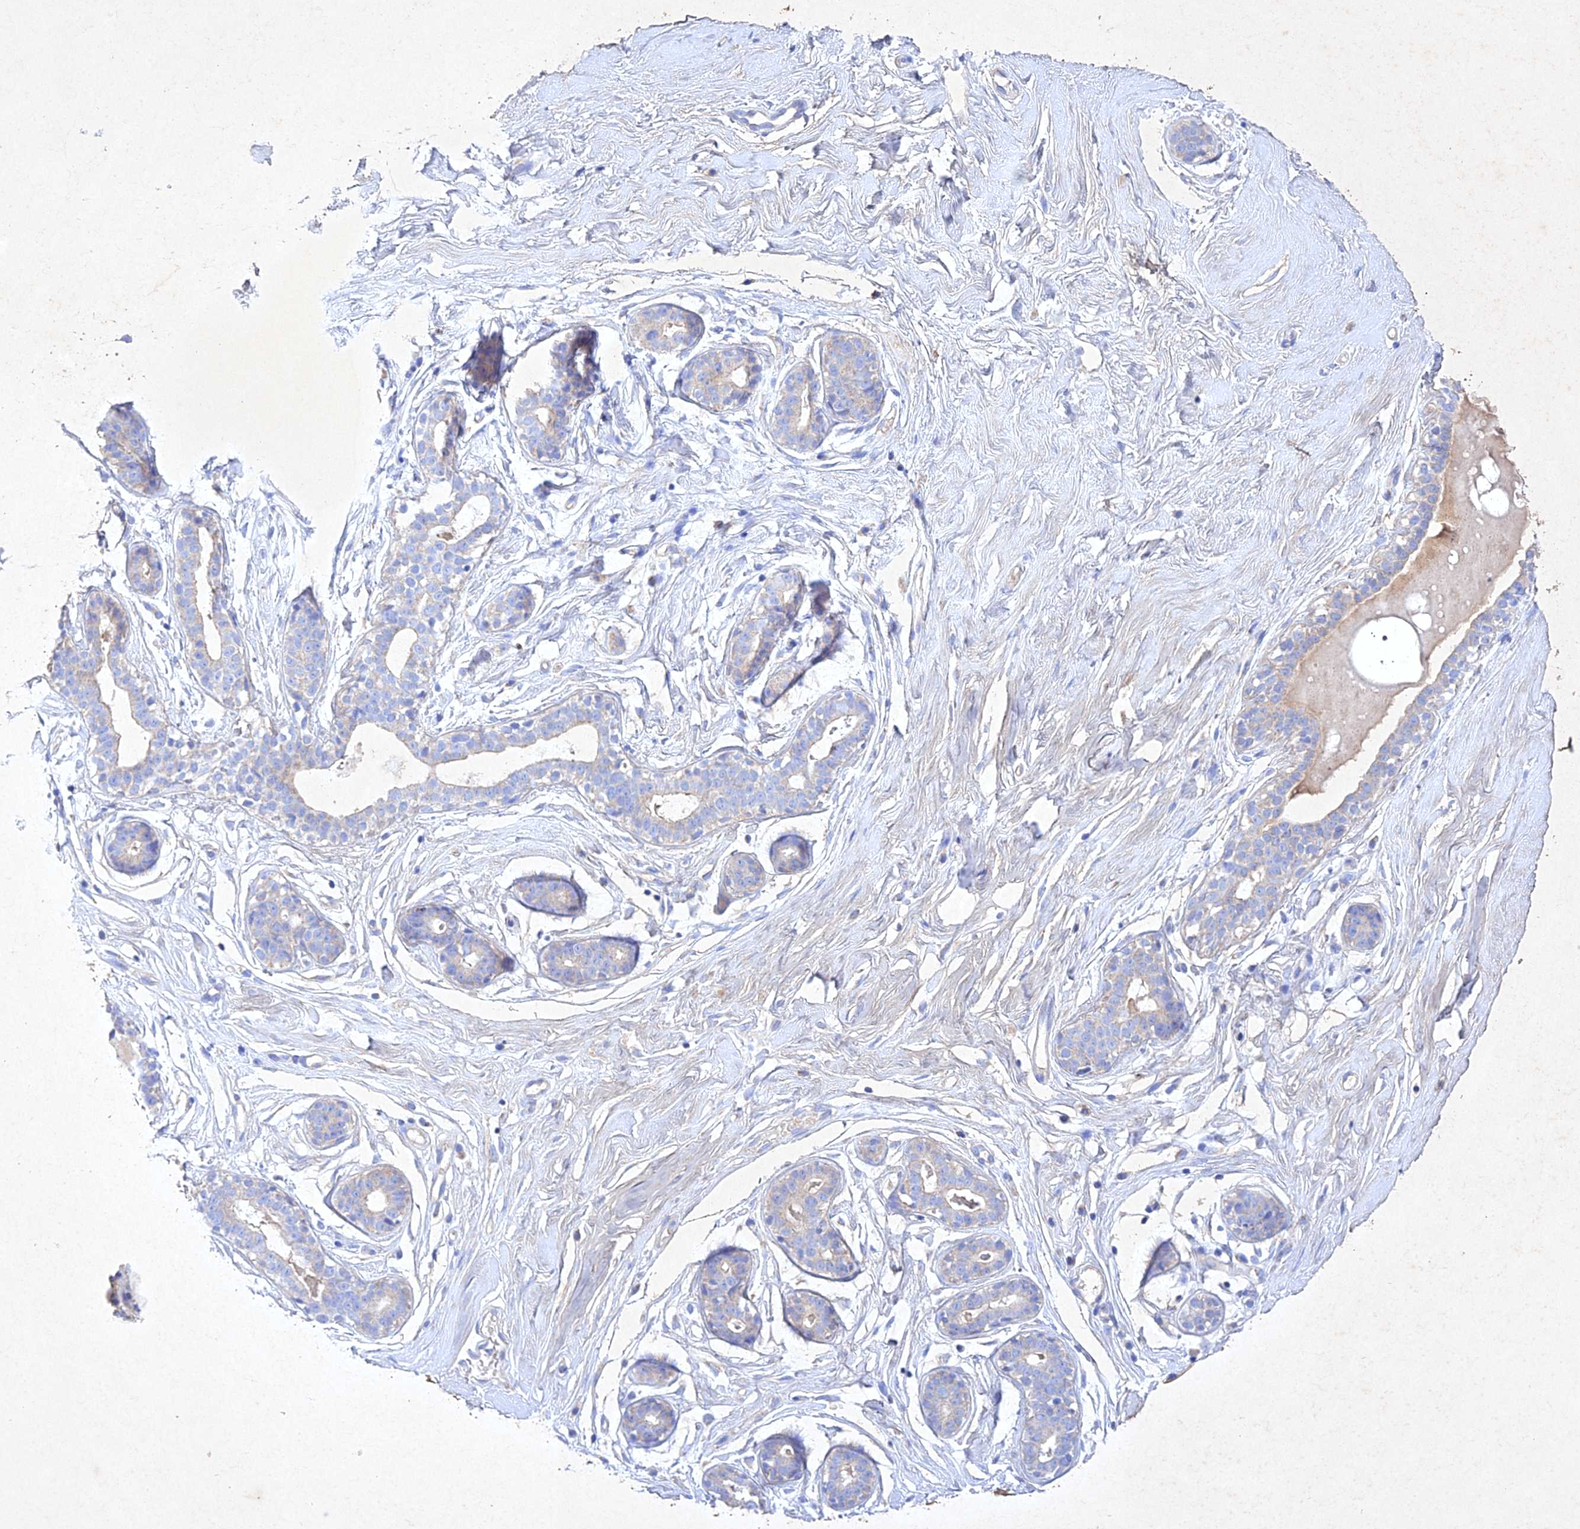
{"staining": {"intensity": "negative", "quantity": "none", "location": "none"}, "tissue": "breast", "cell_type": "Glandular cells", "image_type": "normal", "snomed": [{"axis": "morphology", "description": "Normal tissue, NOS"}, {"axis": "morphology", "description": "Adenoma, NOS"}, {"axis": "topography", "description": "Breast"}], "caption": "Protein analysis of normal breast displays no significant staining in glandular cells.", "gene": "NDUFV1", "patient": {"sex": "female", "age": 23}}